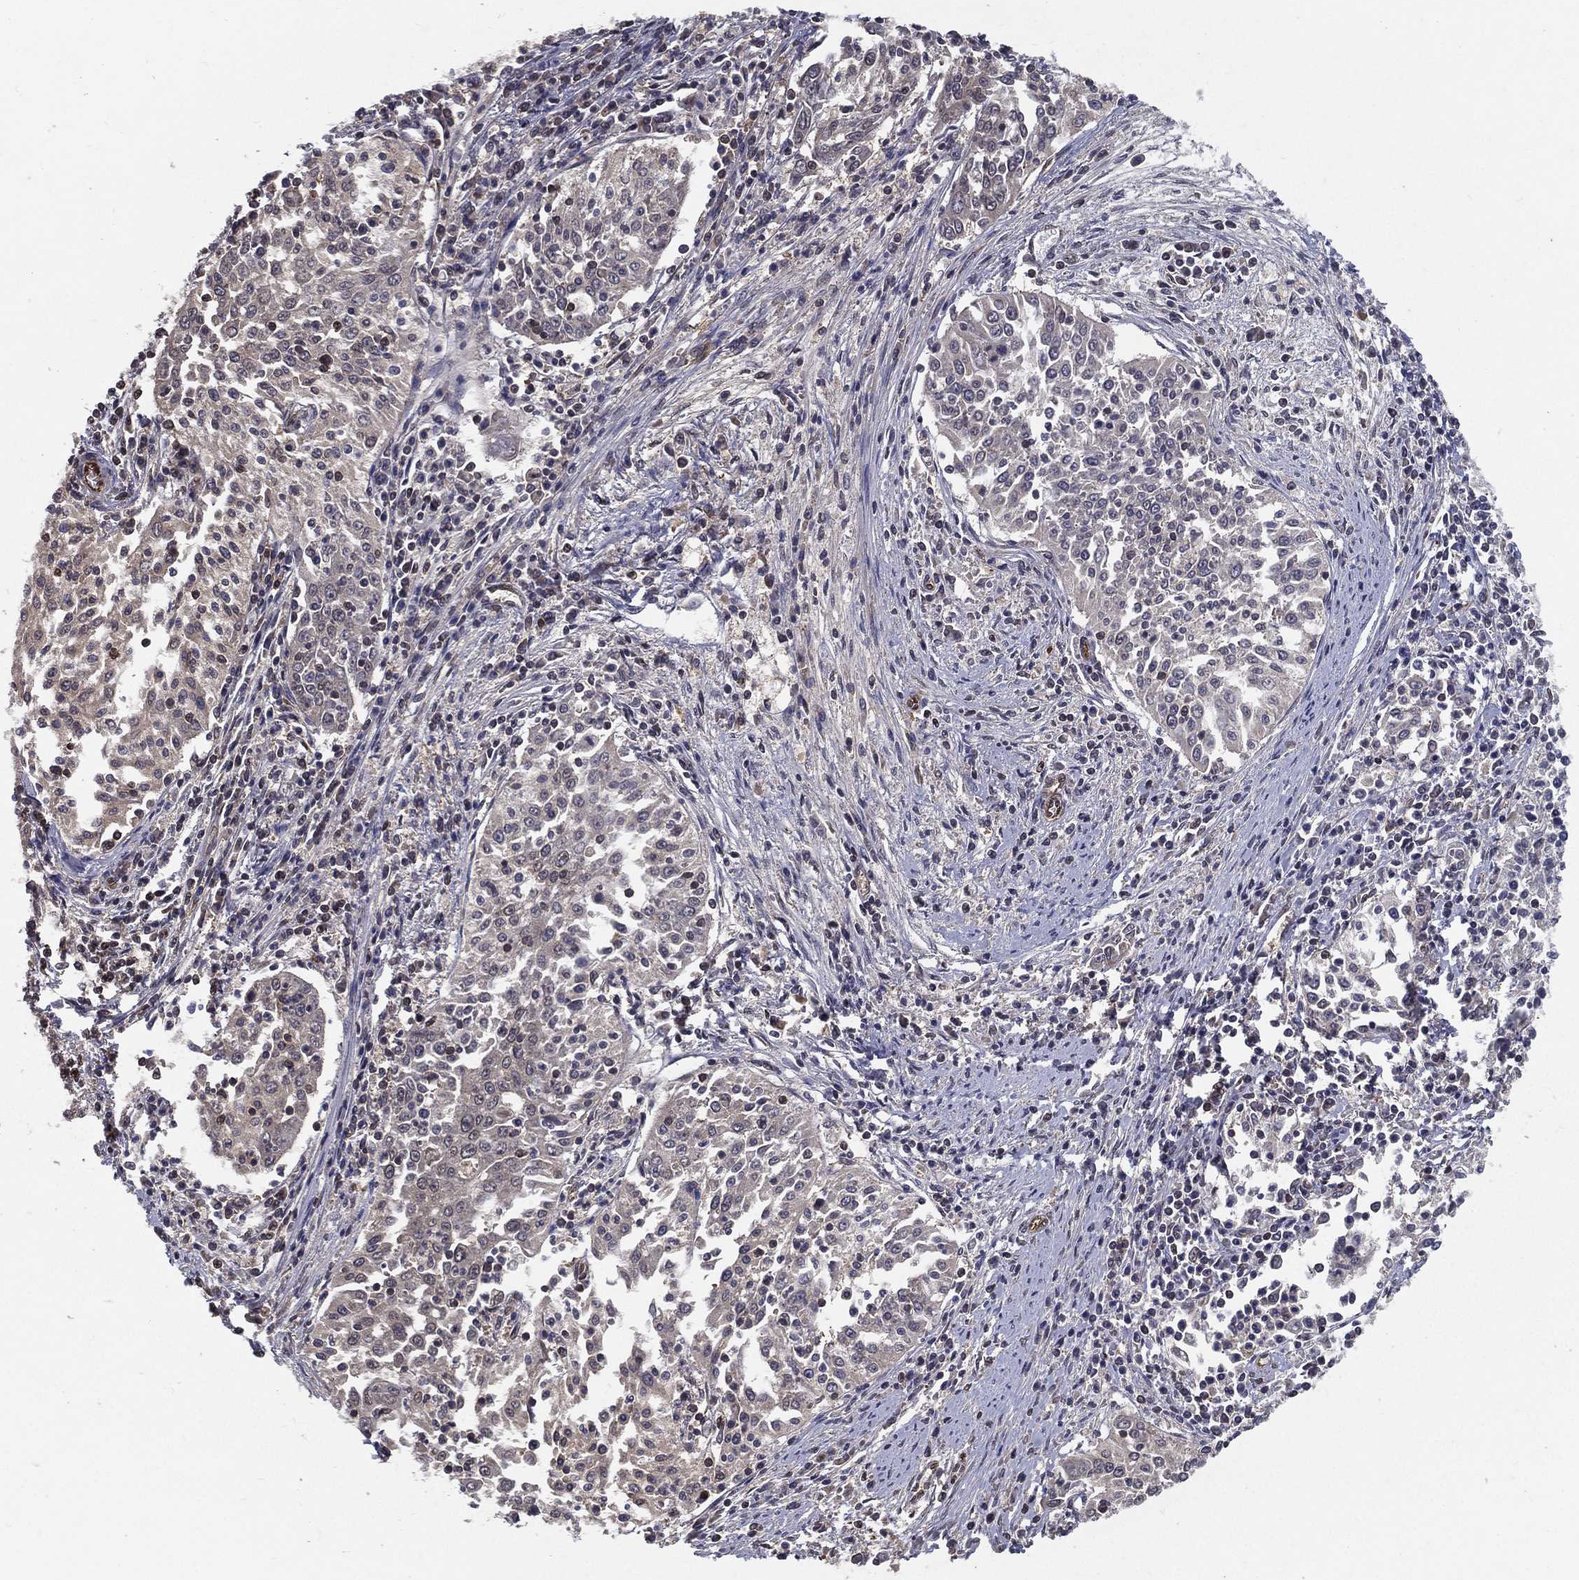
{"staining": {"intensity": "negative", "quantity": "none", "location": "none"}, "tissue": "cervical cancer", "cell_type": "Tumor cells", "image_type": "cancer", "snomed": [{"axis": "morphology", "description": "Squamous cell carcinoma, NOS"}, {"axis": "topography", "description": "Cervix"}], "caption": "Histopathology image shows no significant protein expression in tumor cells of squamous cell carcinoma (cervical).", "gene": "CERS2", "patient": {"sex": "female", "age": 41}}